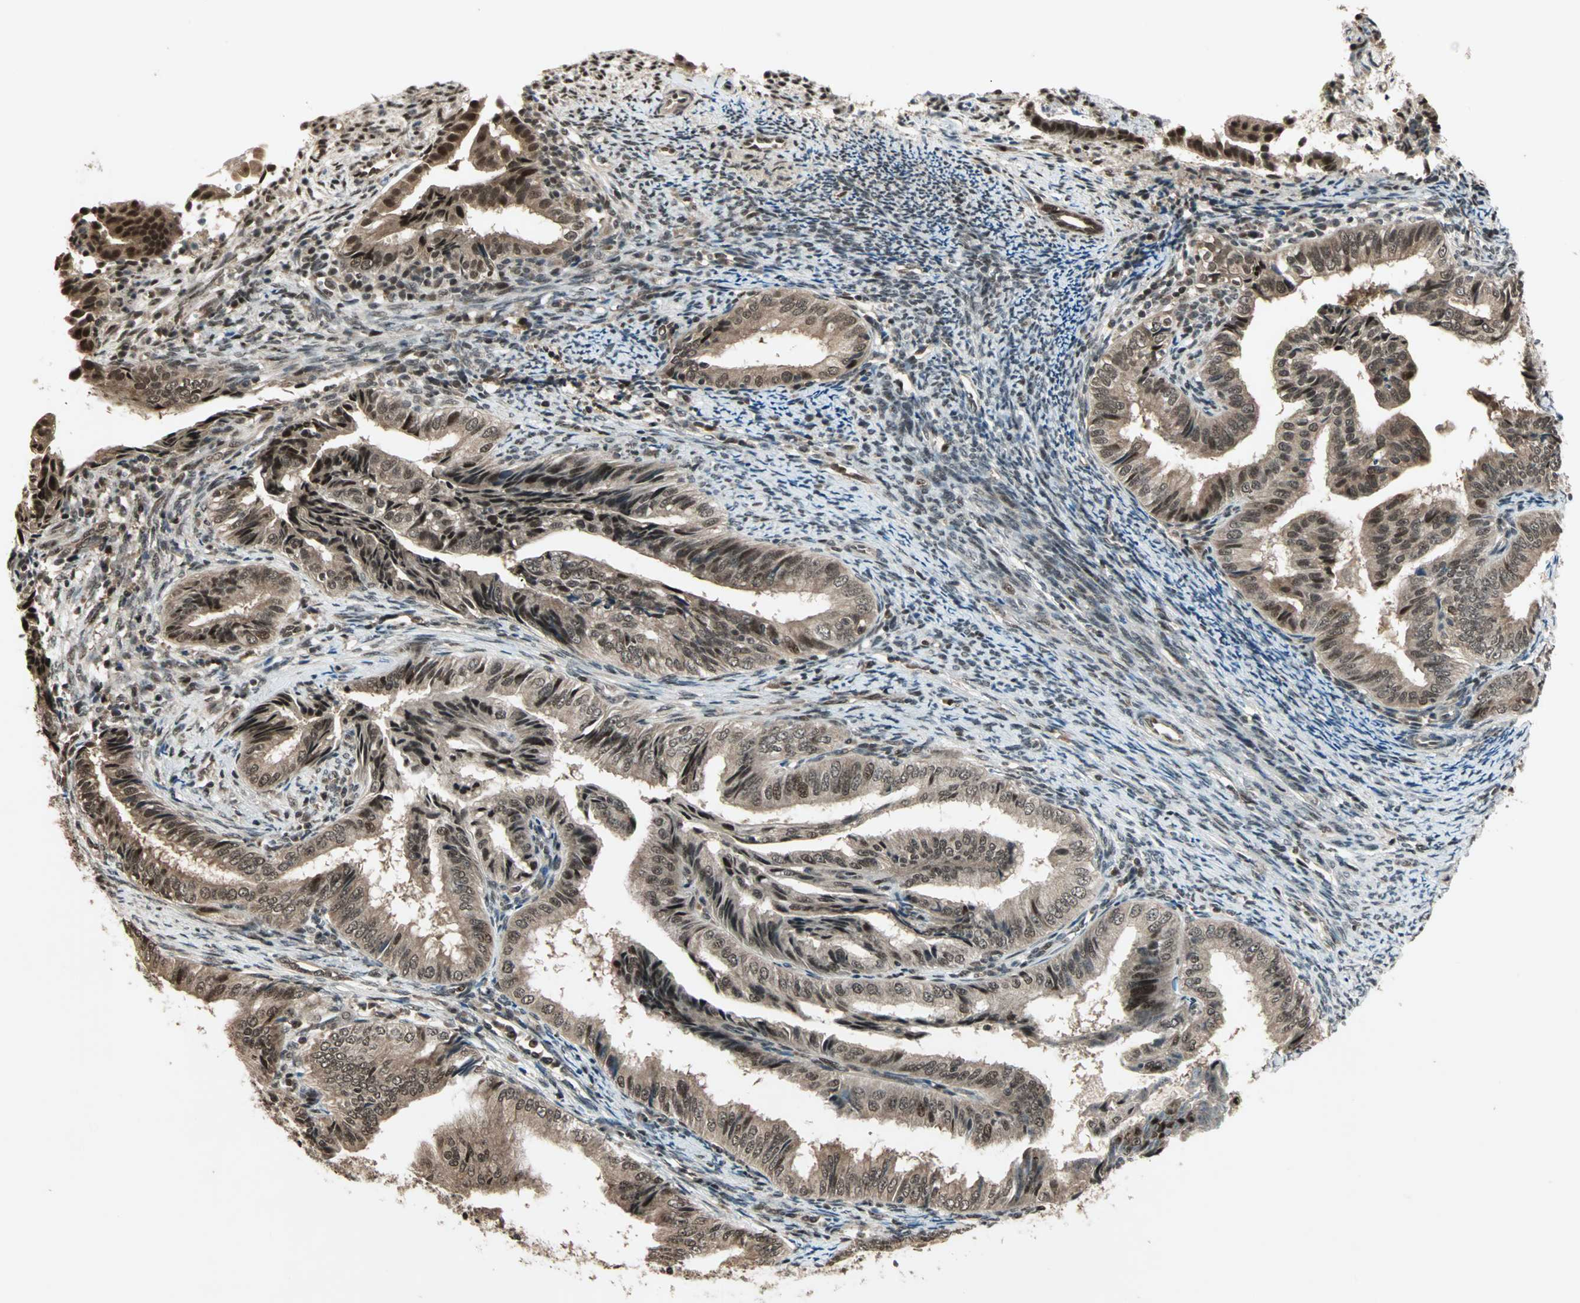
{"staining": {"intensity": "strong", "quantity": ">75%", "location": "cytoplasmic/membranous,nuclear"}, "tissue": "endometrial cancer", "cell_type": "Tumor cells", "image_type": "cancer", "snomed": [{"axis": "morphology", "description": "Adenocarcinoma, NOS"}, {"axis": "topography", "description": "Endometrium"}], "caption": "Approximately >75% of tumor cells in endometrial cancer (adenocarcinoma) display strong cytoplasmic/membranous and nuclear protein staining as visualized by brown immunohistochemical staining.", "gene": "ZNF44", "patient": {"sex": "female", "age": 58}}